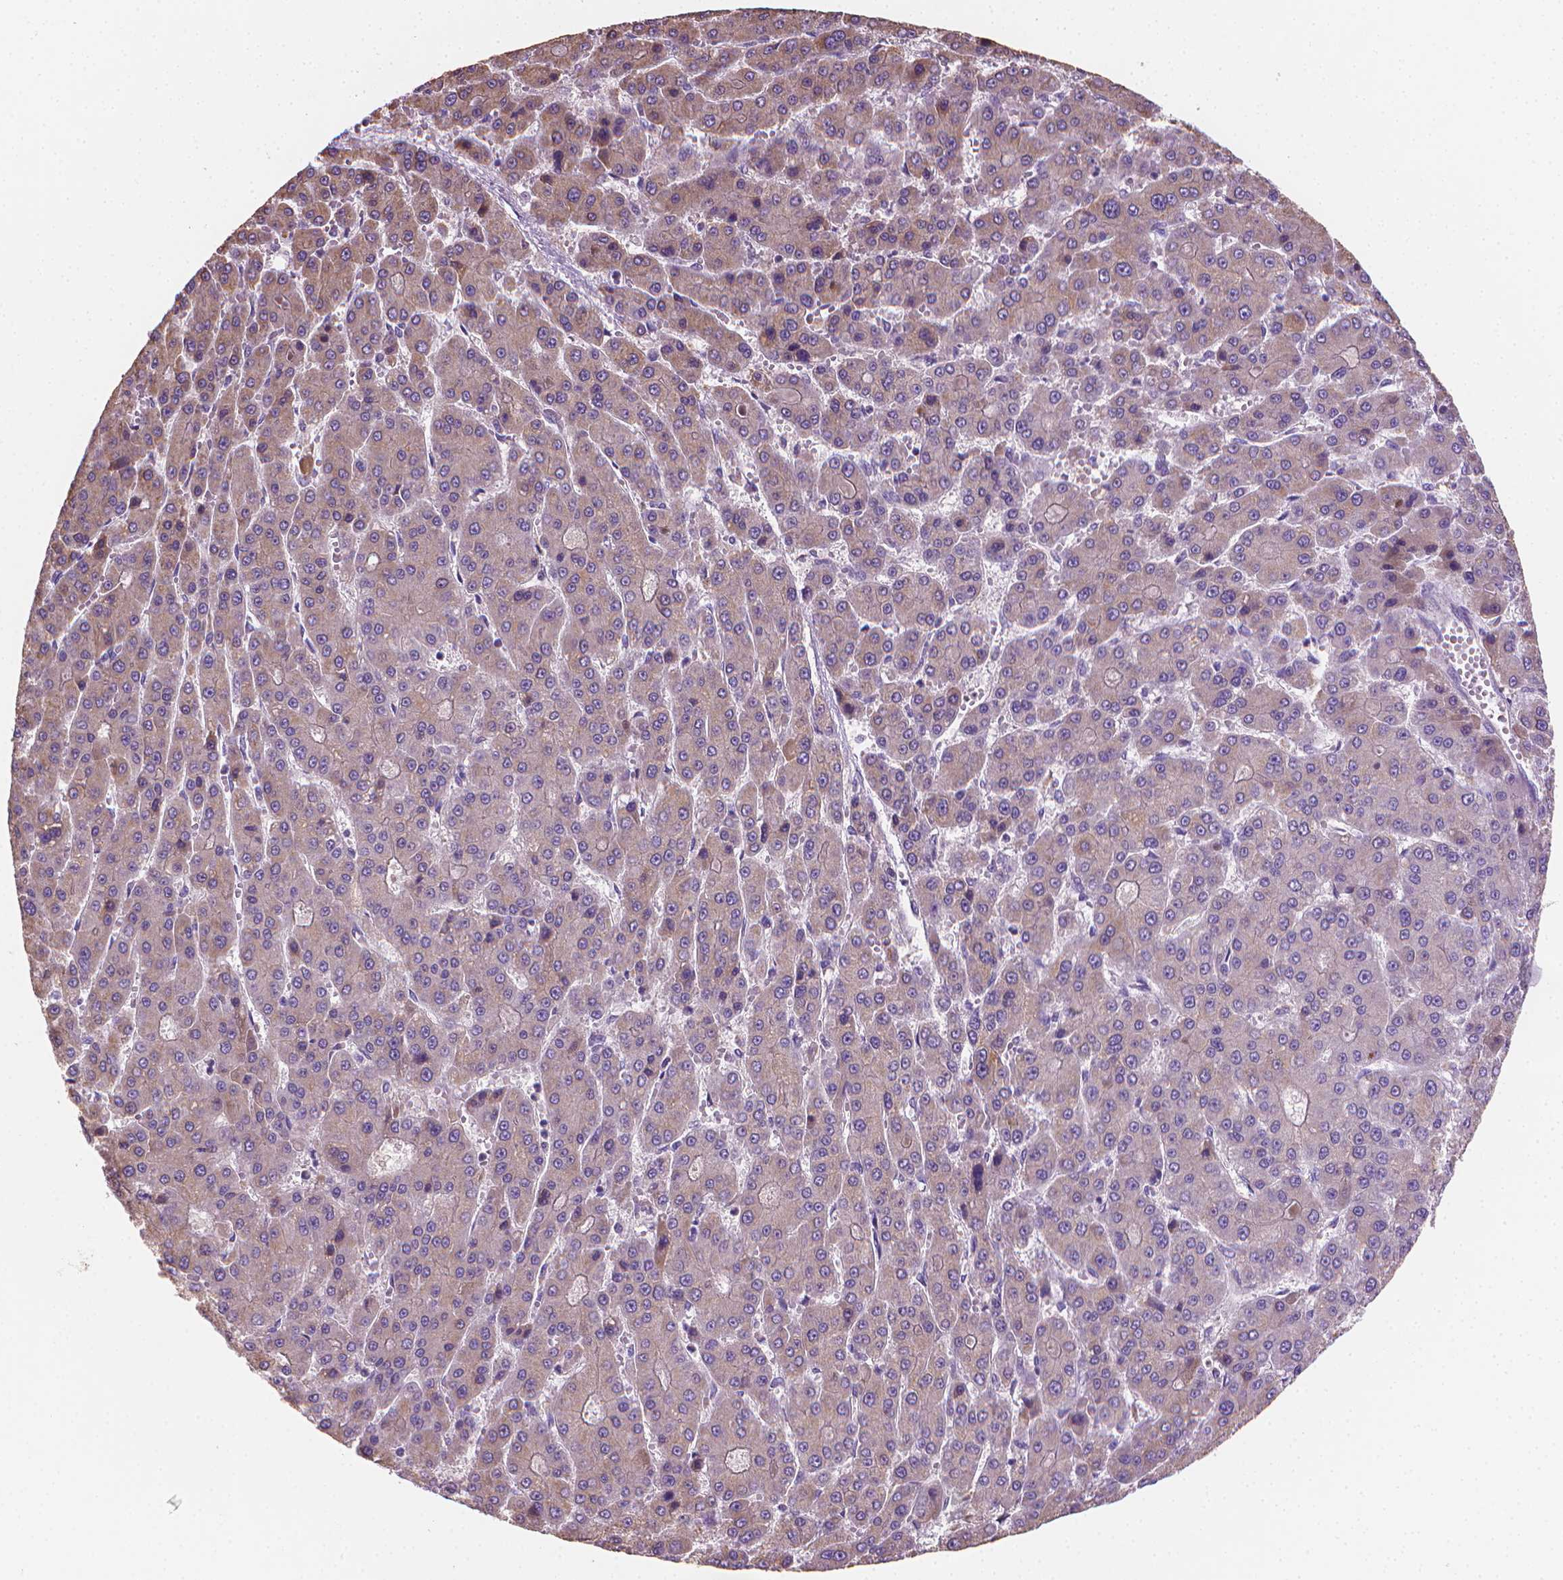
{"staining": {"intensity": "weak", "quantity": "<25%", "location": "cytoplasmic/membranous"}, "tissue": "liver cancer", "cell_type": "Tumor cells", "image_type": "cancer", "snomed": [{"axis": "morphology", "description": "Carcinoma, Hepatocellular, NOS"}, {"axis": "topography", "description": "Liver"}], "caption": "A histopathology image of human liver cancer (hepatocellular carcinoma) is negative for staining in tumor cells.", "gene": "CLXN", "patient": {"sex": "male", "age": 70}}